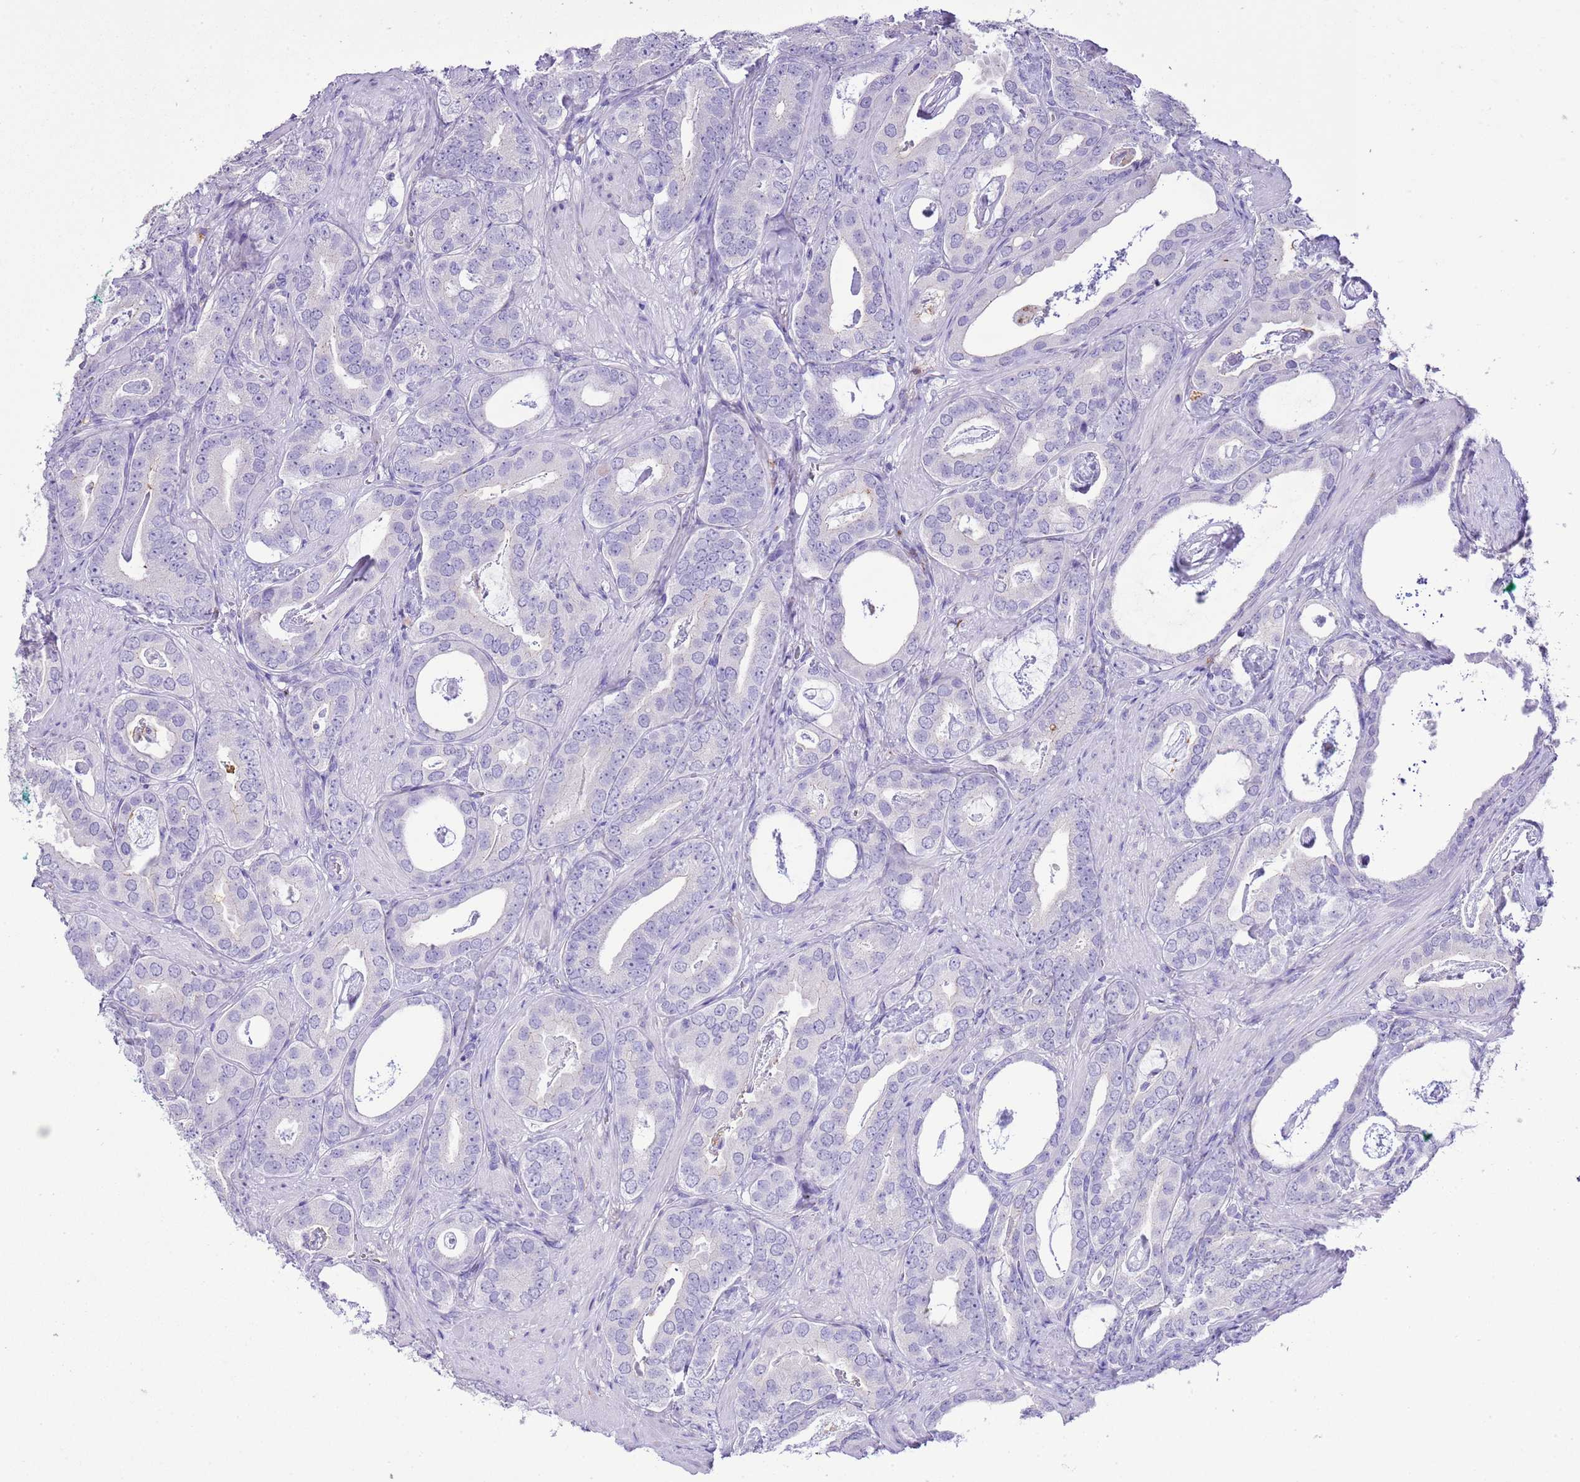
{"staining": {"intensity": "negative", "quantity": "none", "location": "none"}, "tissue": "prostate cancer", "cell_type": "Tumor cells", "image_type": "cancer", "snomed": [{"axis": "morphology", "description": "Adenocarcinoma, Low grade"}, {"axis": "topography", "description": "Prostate"}], "caption": "Image shows no significant protein positivity in tumor cells of prostate cancer.", "gene": "OR2Z1", "patient": {"sex": "male", "age": 71}}